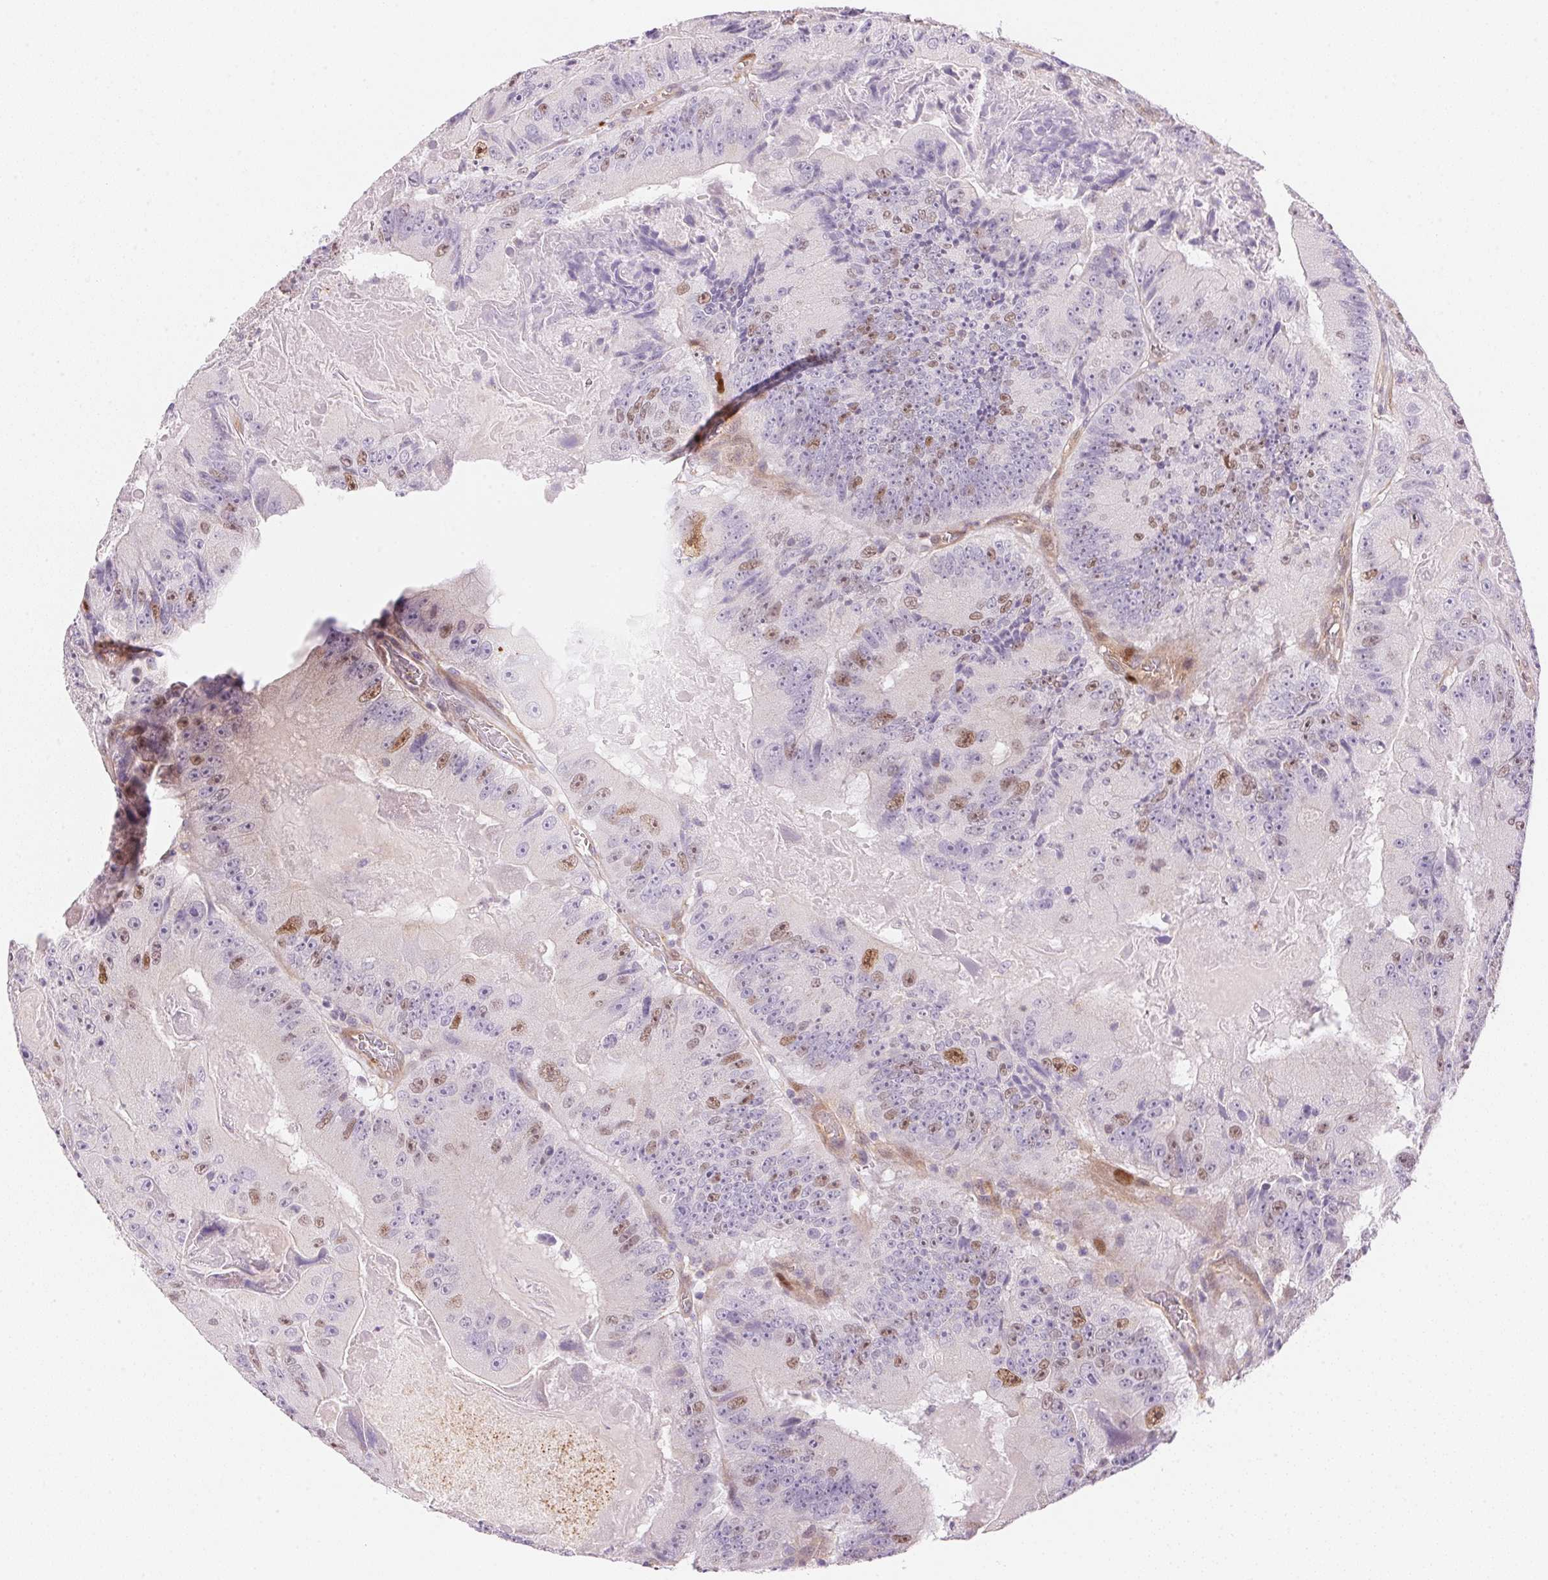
{"staining": {"intensity": "moderate", "quantity": "<25%", "location": "nuclear"}, "tissue": "colorectal cancer", "cell_type": "Tumor cells", "image_type": "cancer", "snomed": [{"axis": "morphology", "description": "Adenocarcinoma, NOS"}, {"axis": "topography", "description": "Colon"}], "caption": "Immunohistochemistry of human colorectal adenocarcinoma displays low levels of moderate nuclear positivity in approximately <25% of tumor cells. (IHC, brightfield microscopy, high magnification).", "gene": "SMTN", "patient": {"sex": "female", "age": 86}}